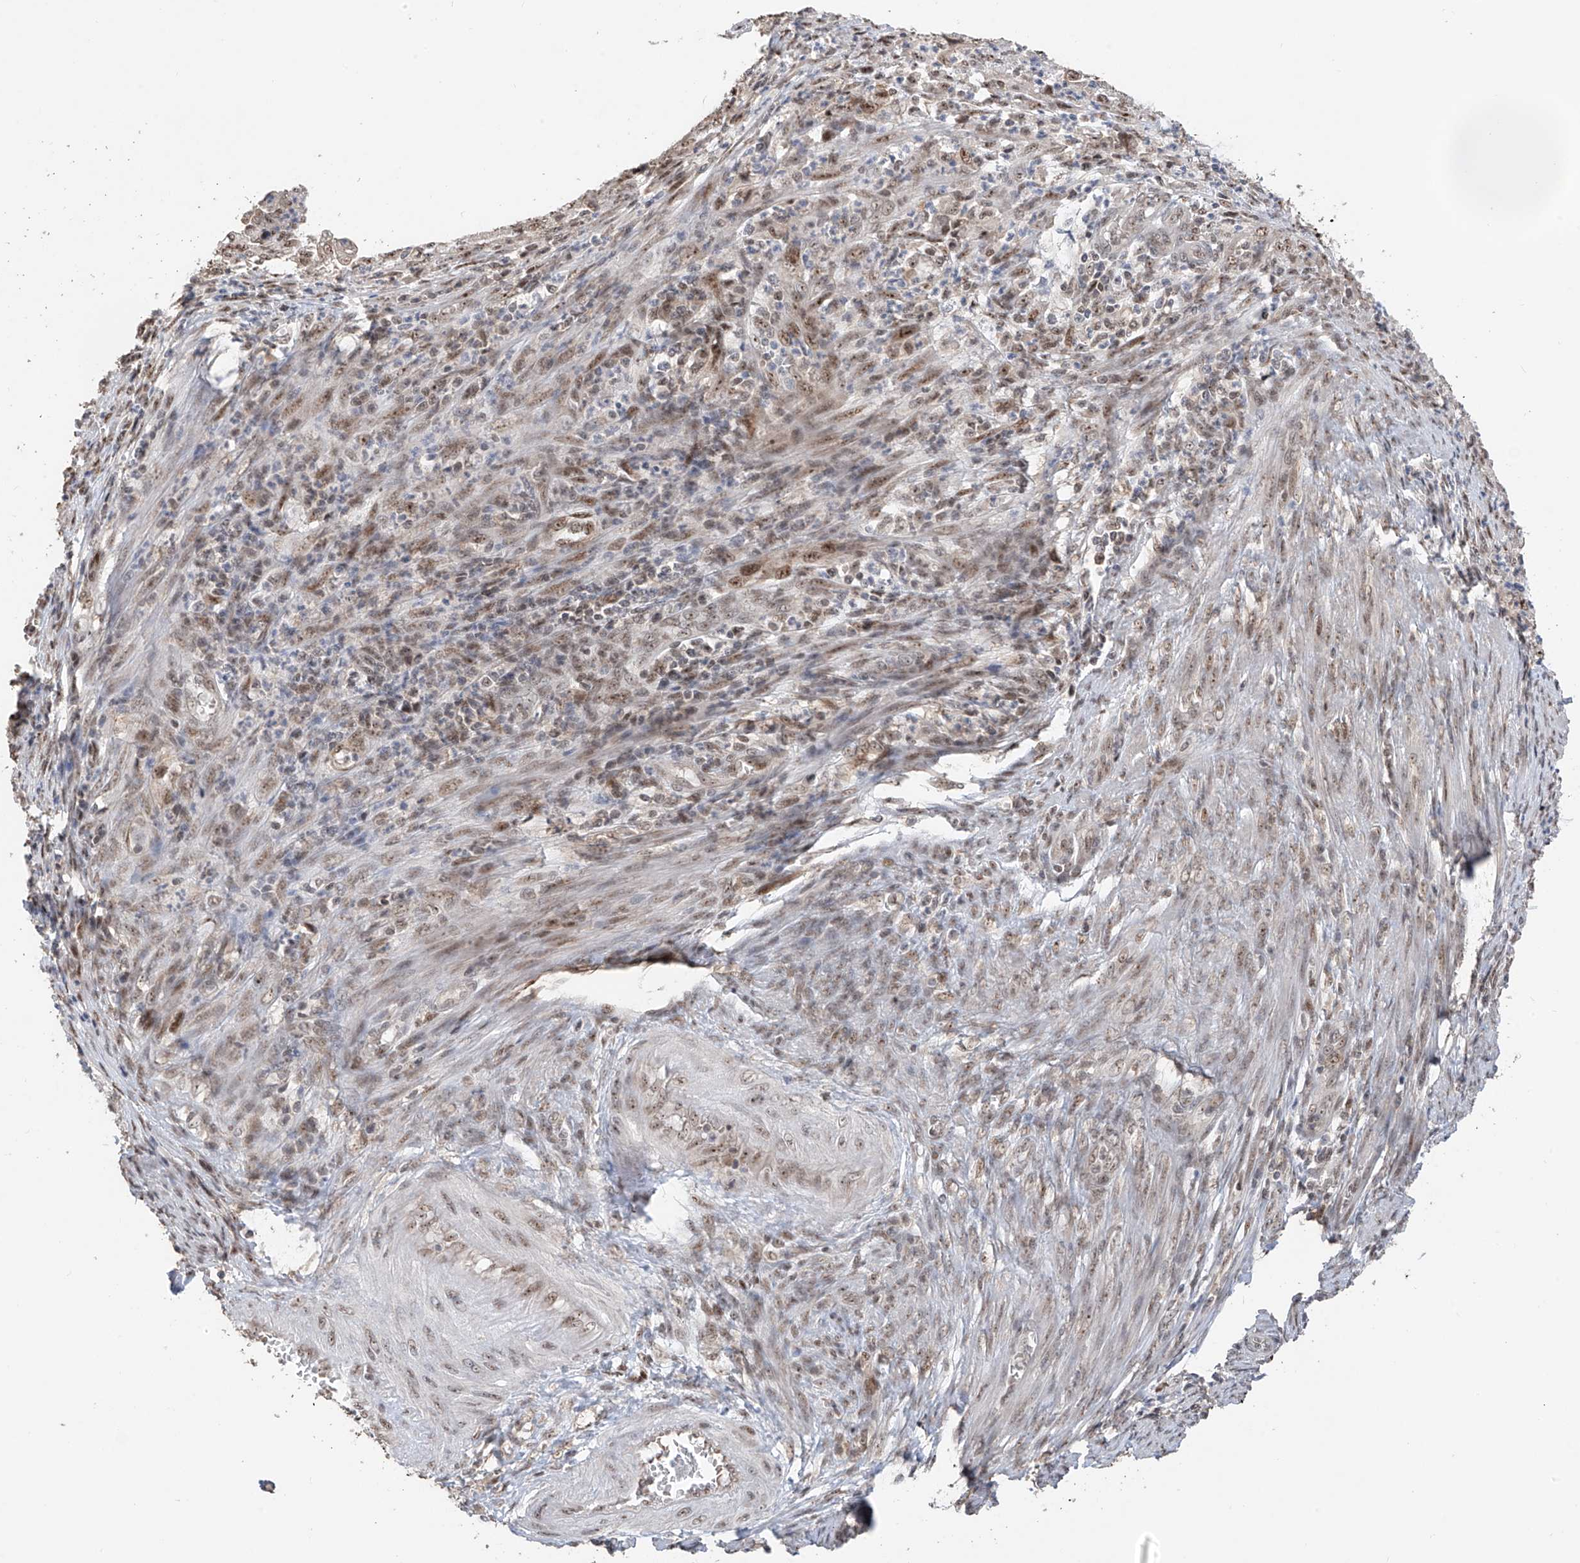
{"staining": {"intensity": "weak", "quantity": "<25%", "location": "nuclear"}, "tissue": "endometrial cancer", "cell_type": "Tumor cells", "image_type": "cancer", "snomed": [{"axis": "morphology", "description": "Adenocarcinoma, NOS"}, {"axis": "topography", "description": "Endometrium"}], "caption": "Micrograph shows no protein positivity in tumor cells of adenocarcinoma (endometrial) tissue.", "gene": "C1orf131", "patient": {"sex": "female", "age": 51}}